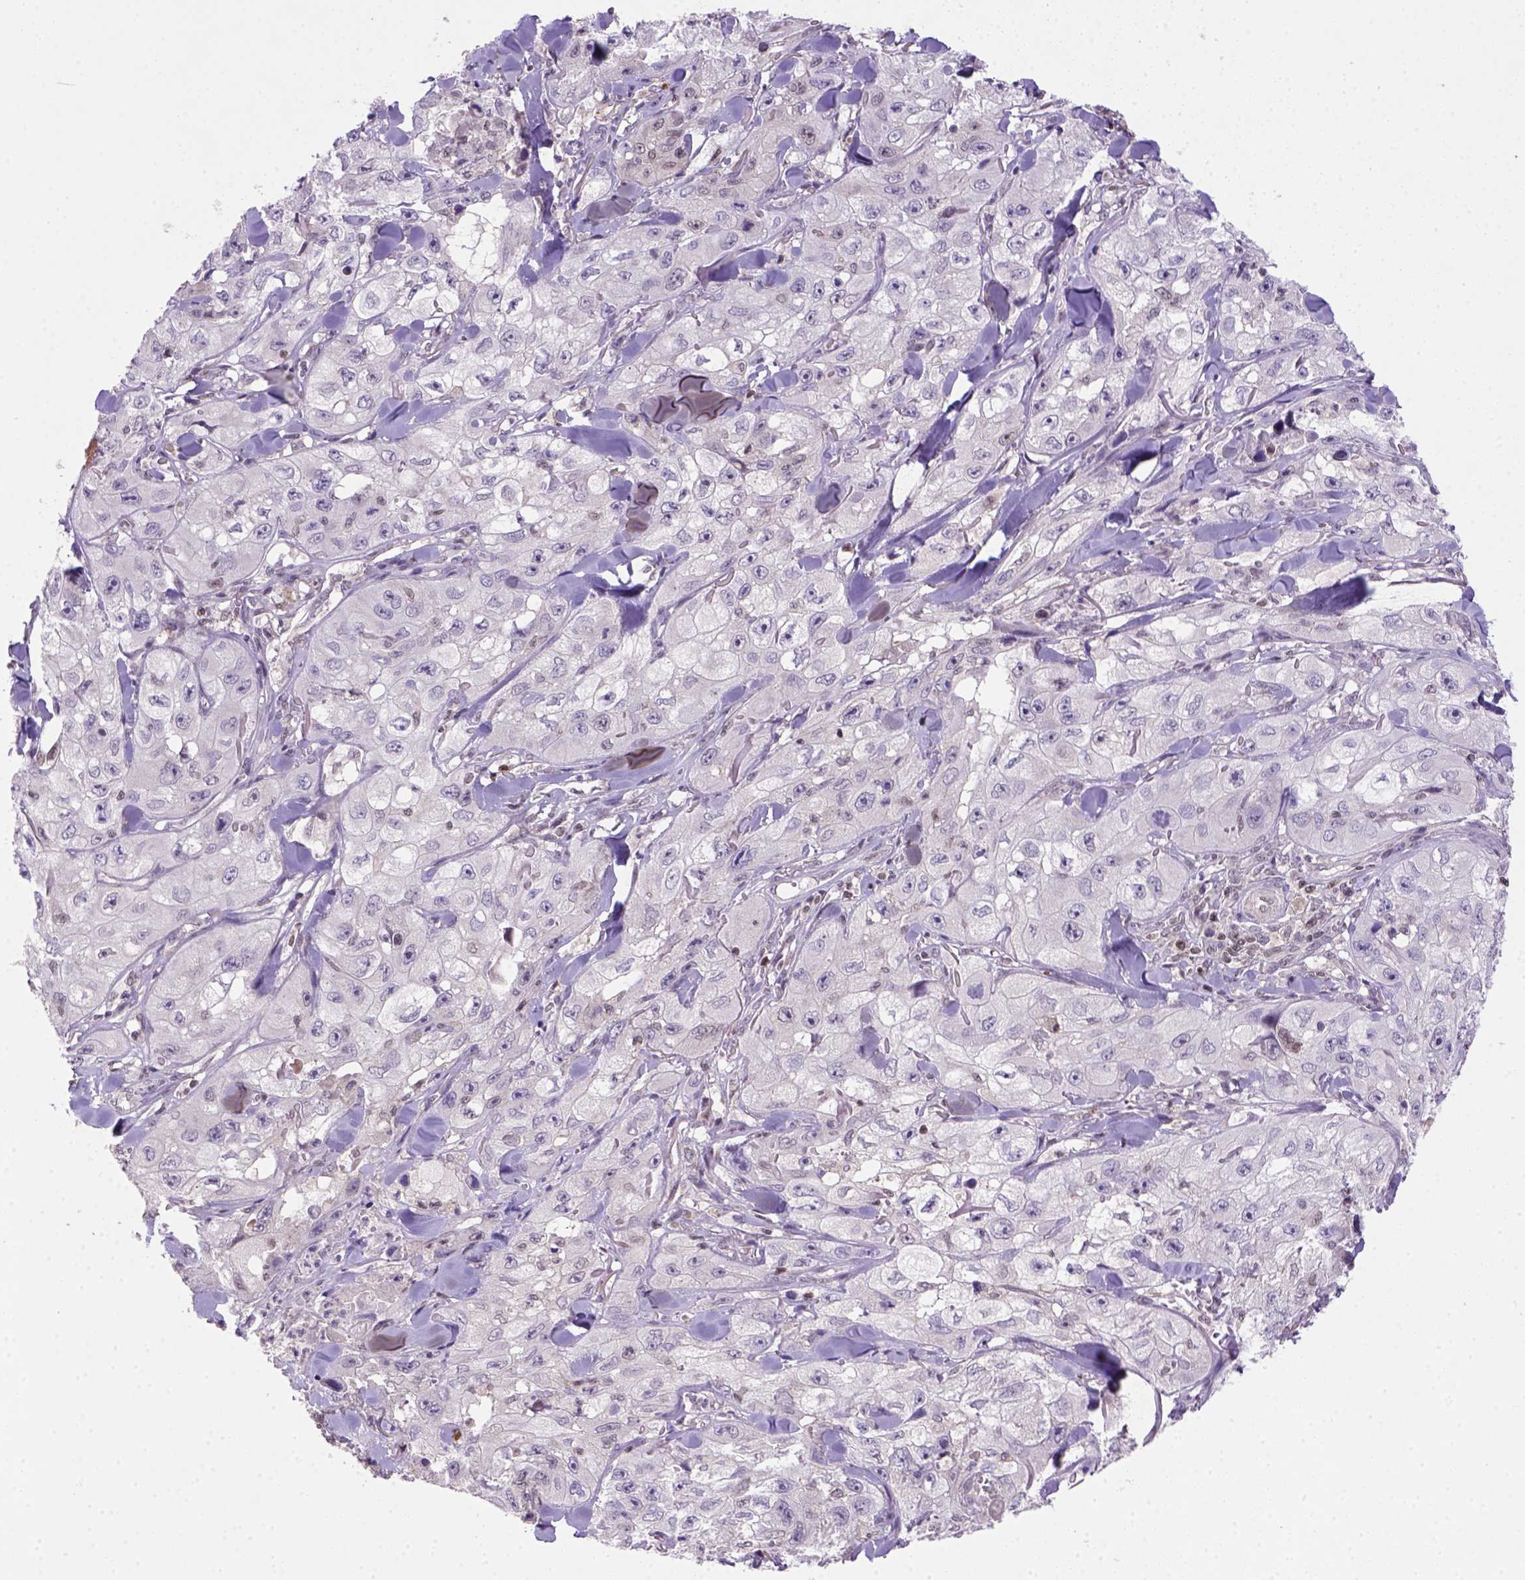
{"staining": {"intensity": "negative", "quantity": "none", "location": "none"}, "tissue": "skin cancer", "cell_type": "Tumor cells", "image_type": "cancer", "snomed": [{"axis": "morphology", "description": "Squamous cell carcinoma, NOS"}, {"axis": "topography", "description": "Skin"}, {"axis": "topography", "description": "Subcutis"}], "caption": "An immunohistochemistry (IHC) histopathology image of squamous cell carcinoma (skin) is shown. There is no staining in tumor cells of squamous cell carcinoma (skin).", "gene": "MGMT", "patient": {"sex": "male", "age": 73}}